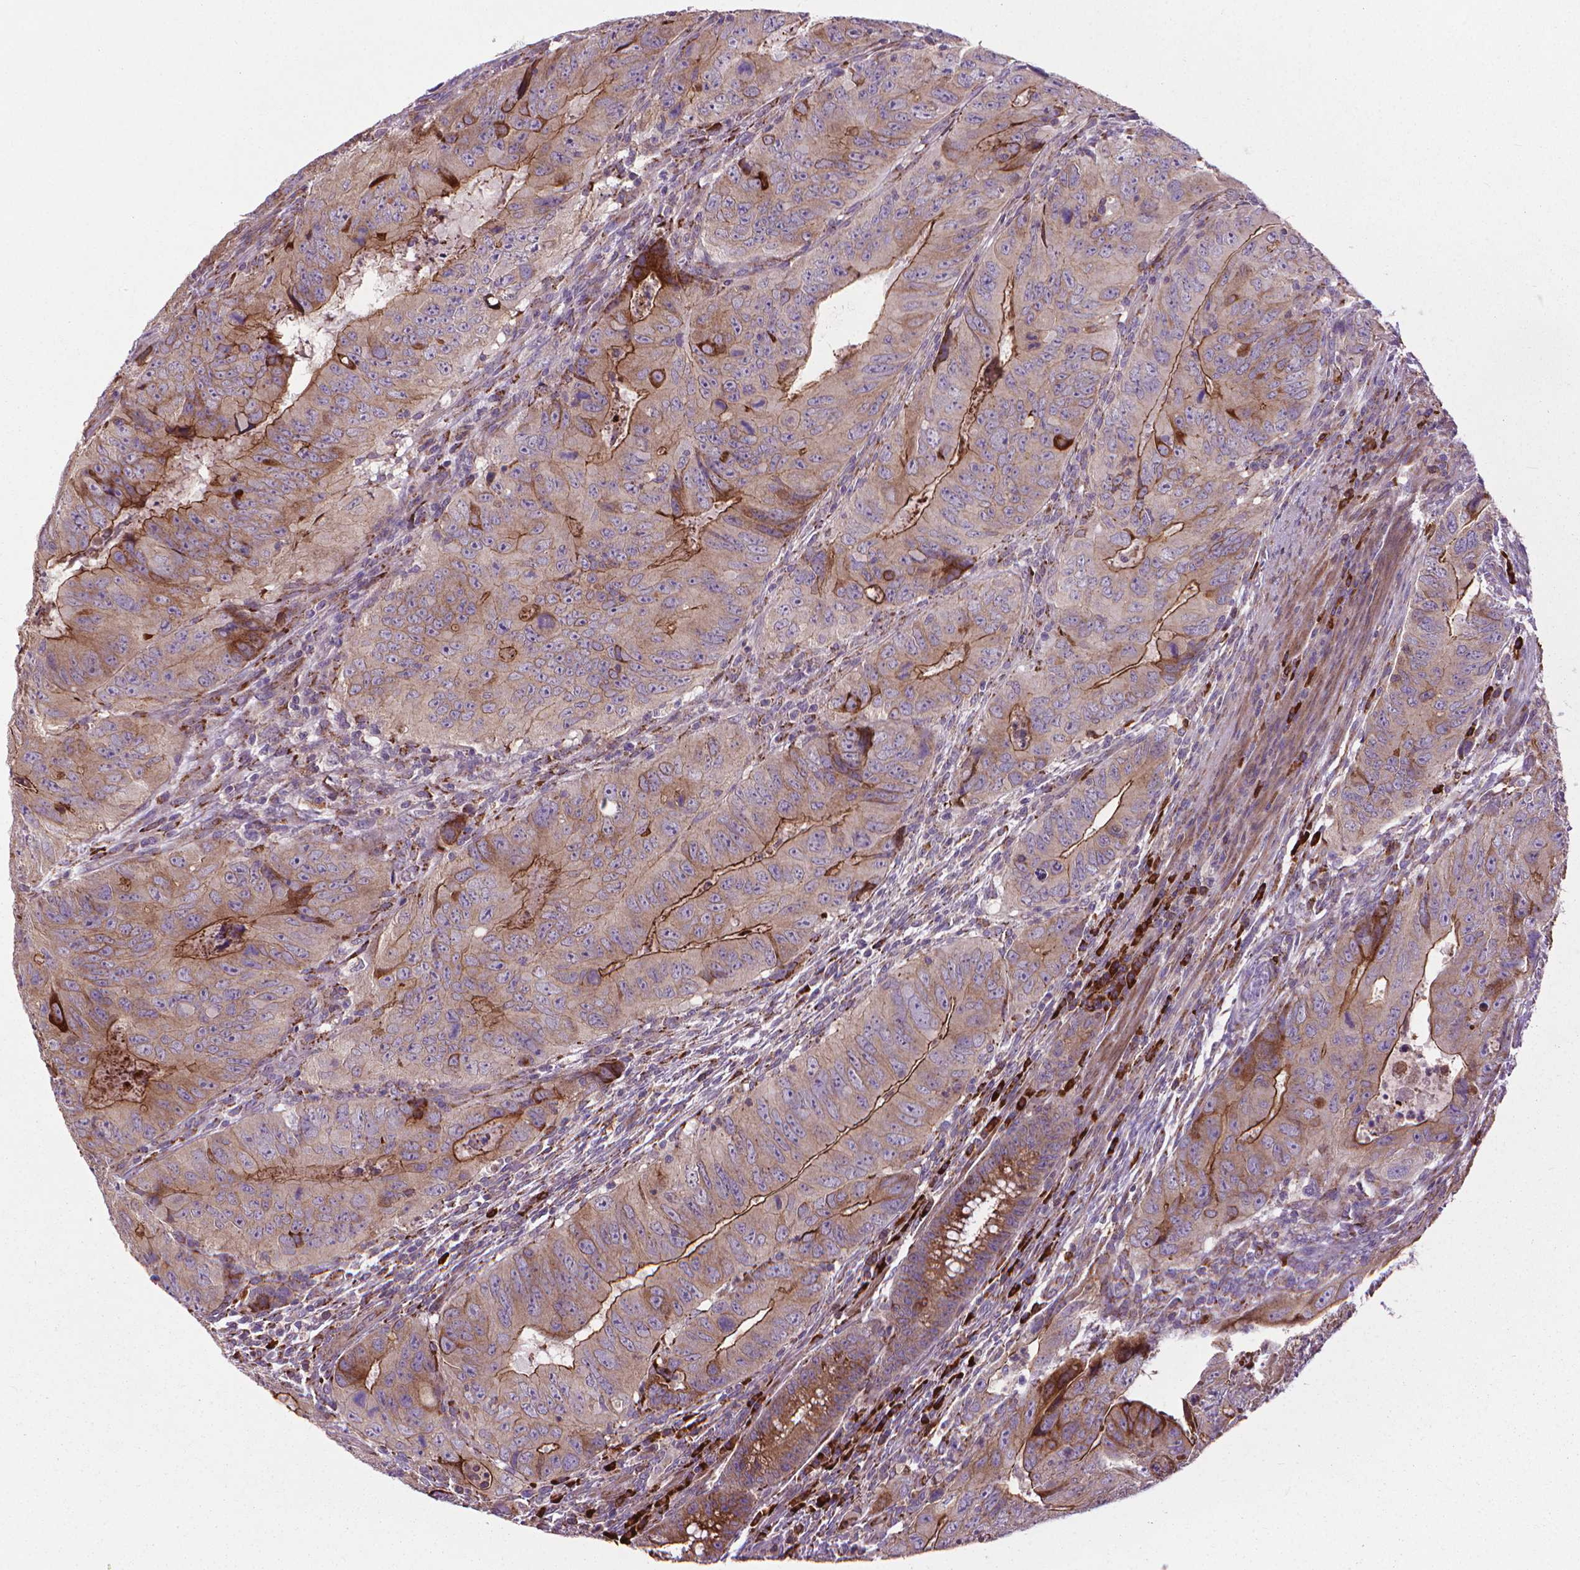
{"staining": {"intensity": "moderate", "quantity": ">75%", "location": "cytoplasmic/membranous"}, "tissue": "colorectal cancer", "cell_type": "Tumor cells", "image_type": "cancer", "snomed": [{"axis": "morphology", "description": "Adenocarcinoma, NOS"}, {"axis": "topography", "description": "Colon"}], "caption": "Immunohistochemistry photomicrograph of neoplastic tissue: colorectal cancer (adenocarcinoma) stained using IHC demonstrates medium levels of moderate protein expression localized specifically in the cytoplasmic/membranous of tumor cells, appearing as a cytoplasmic/membranous brown color.", "gene": "MYH14", "patient": {"sex": "male", "age": 79}}